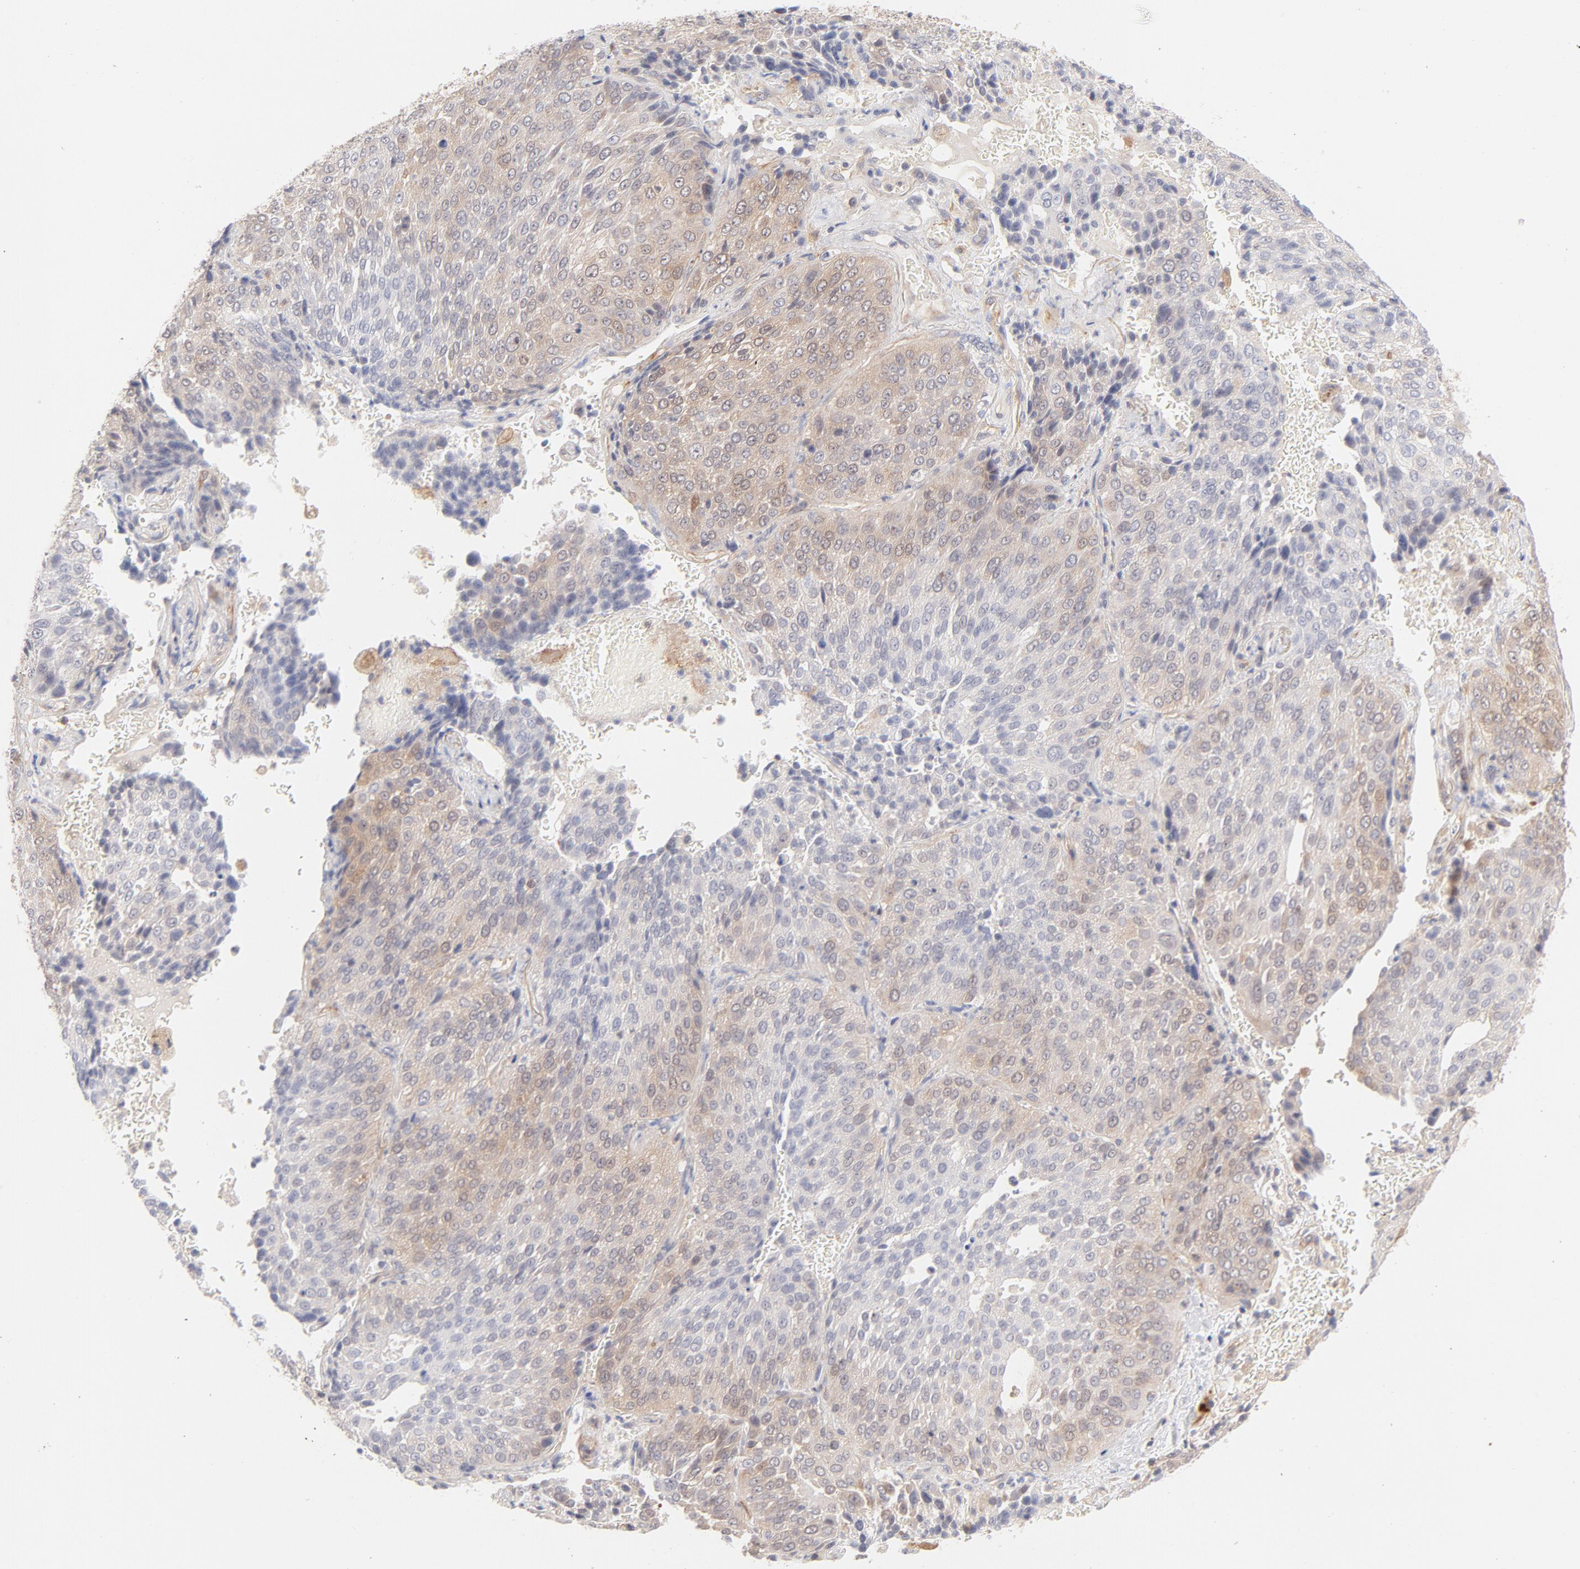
{"staining": {"intensity": "weak", "quantity": "<25%", "location": "cytoplasmic/membranous"}, "tissue": "lung cancer", "cell_type": "Tumor cells", "image_type": "cancer", "snomed": [{"axis": "morphology", "description": "Squamous cell carcinoma, NOS"}, {"axis": "topography", "description": "Lung"}], "caption": "Lung cancer stained for a protein using immunohistochemistry (IHC) demonstrates no staining tumor cells.", "gene": "LDLRAP1", "patient": {"sex": "male", "age": 54}}